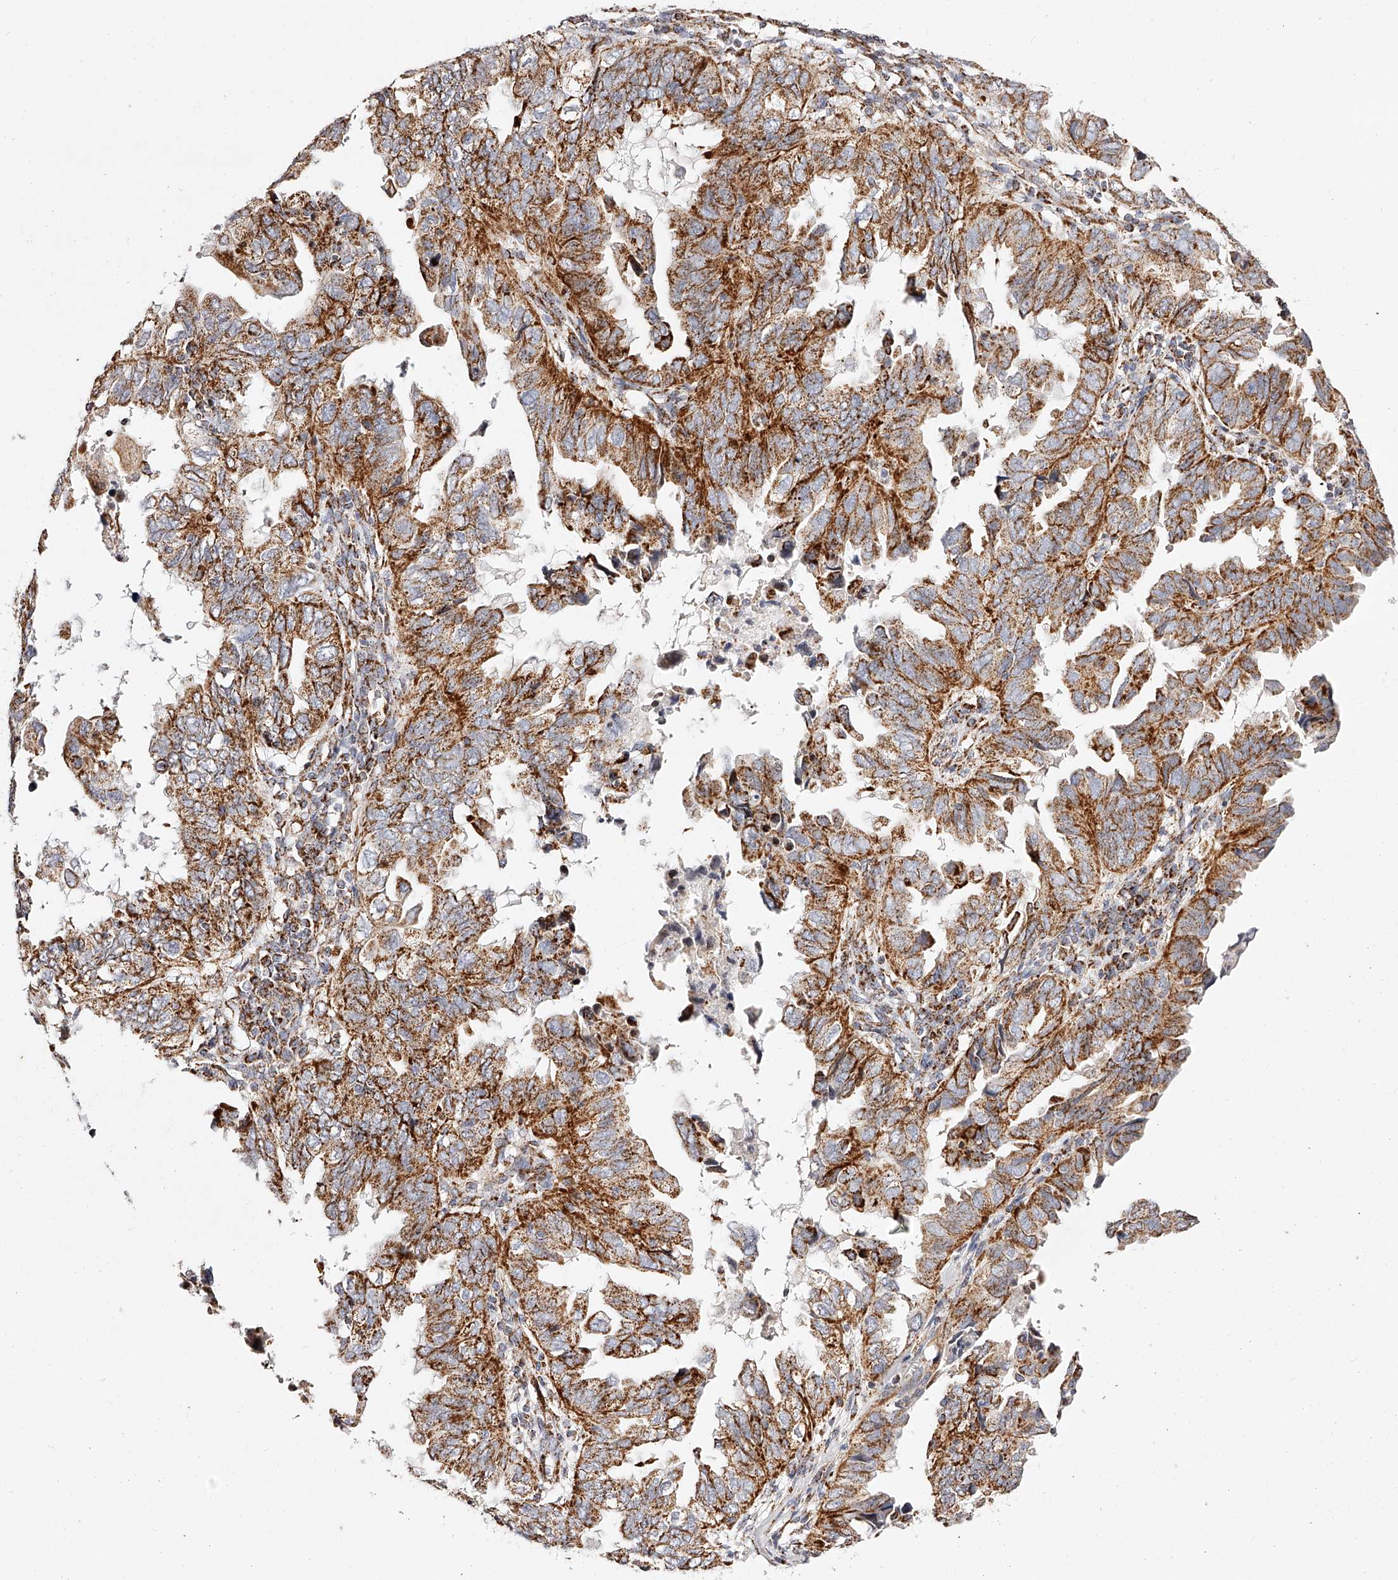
{"staining": {"intensity": "strong", "quantity": ">75%", "location": "cytoplasmic/membranous"}, "tissue": "endometrial cancer", "cell_type": "Tumor cells", "image_type": "cancer", "snomed": [{"axis": "morphology", "description": "Adenocarcinoma, NOS"}, {"axis": "topography", "description": "Uterus"}], "caption": "A brown stain labels strong cytoplasmic/membranous staining of a protein in endometrial adenocarcinoma tumor cells.", "gene": "NDUFV3", "patient": {"sex": "female", "age": 77}}